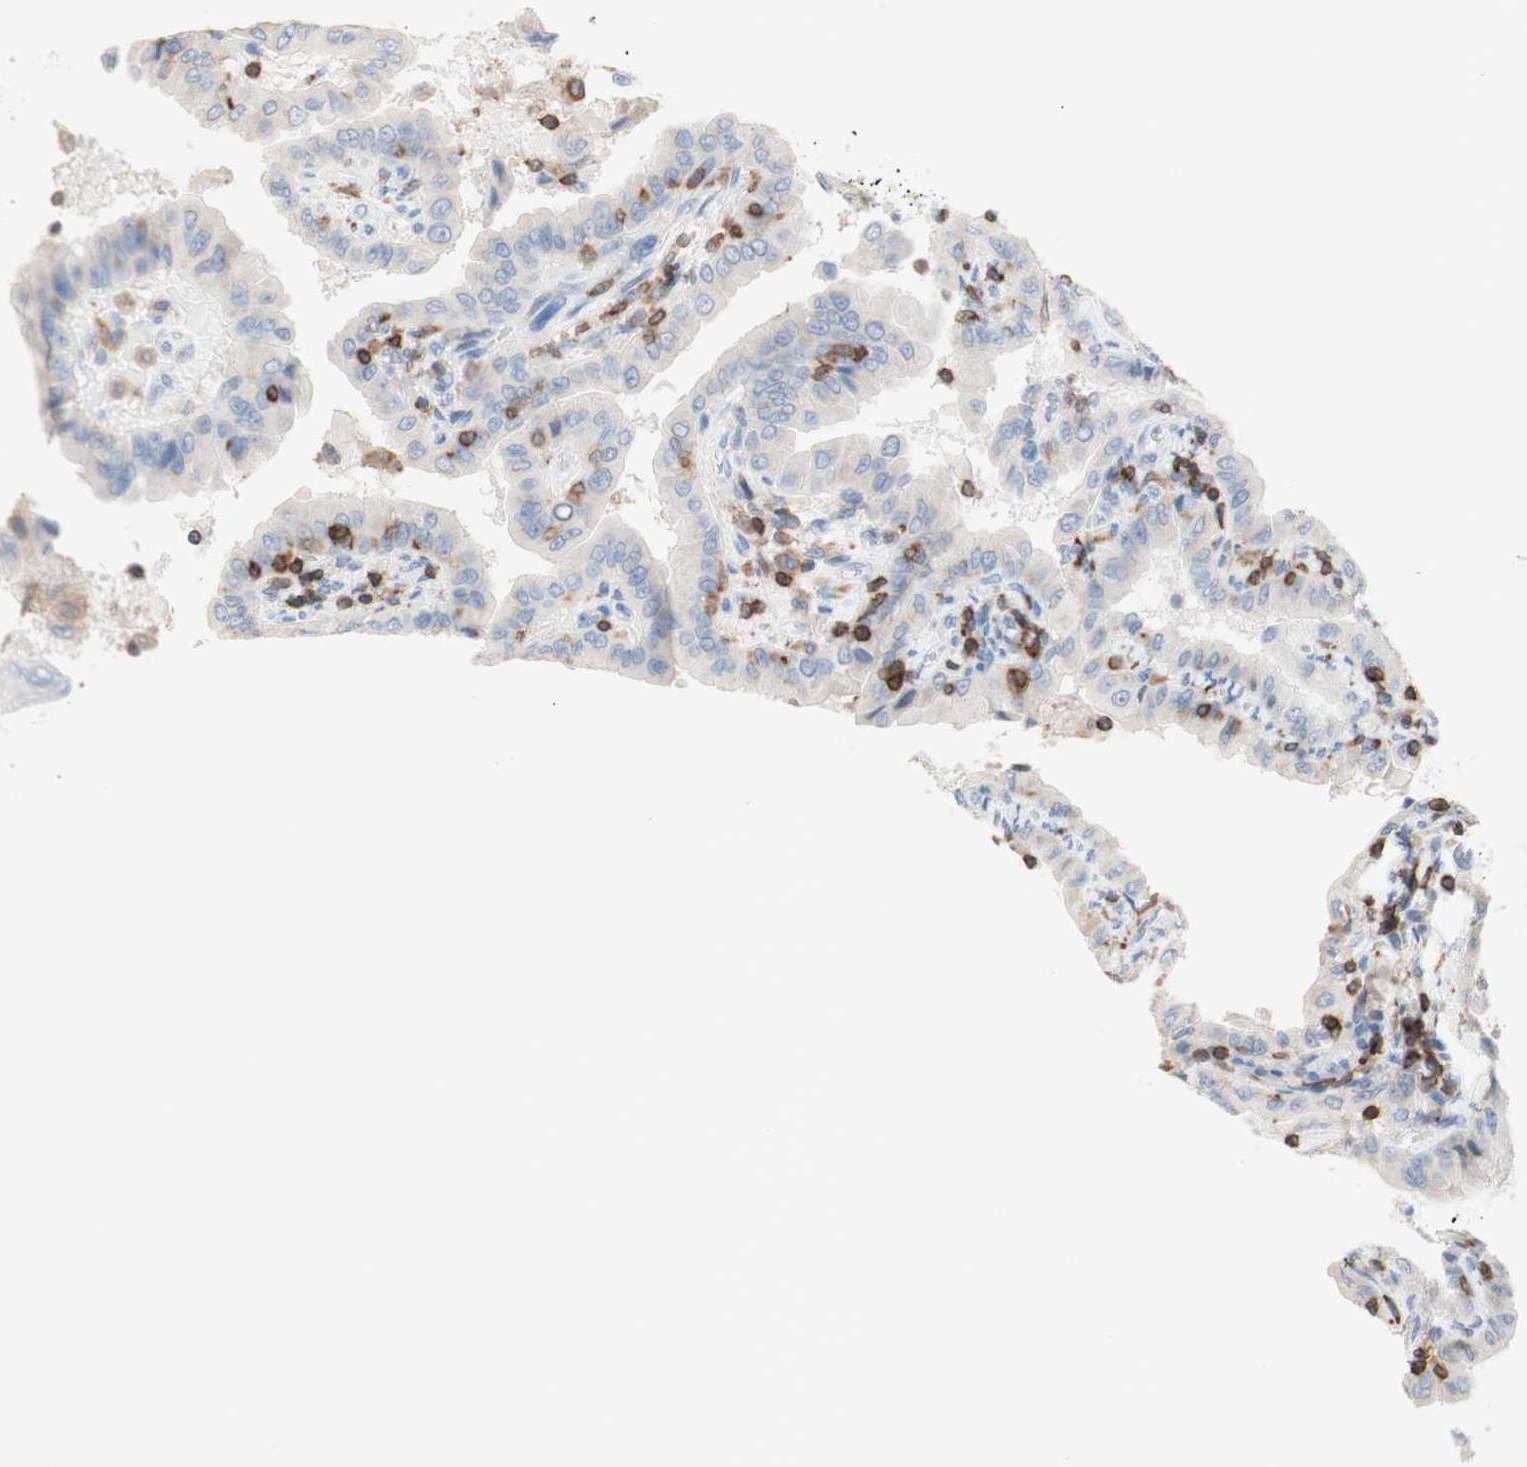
{"staining": {"intensity": "negative", "quantity": "none", "location": "none"}, "tissue": "thyroid cancer", "cell_type": "Tumor cells", "image_type": "cancer", "snomed": [{"axis": "morphology", "description": "Papillary adenocarcinoma, NOS"}, {"axis": "topography", "description": "Thyroid gland"}], "caption": "Tumor cells show no significant protein expression in thyroid papillary adenocarcinoma.", "gene": "SPINK6", "patient": {"sex": "male", "age": 33}}